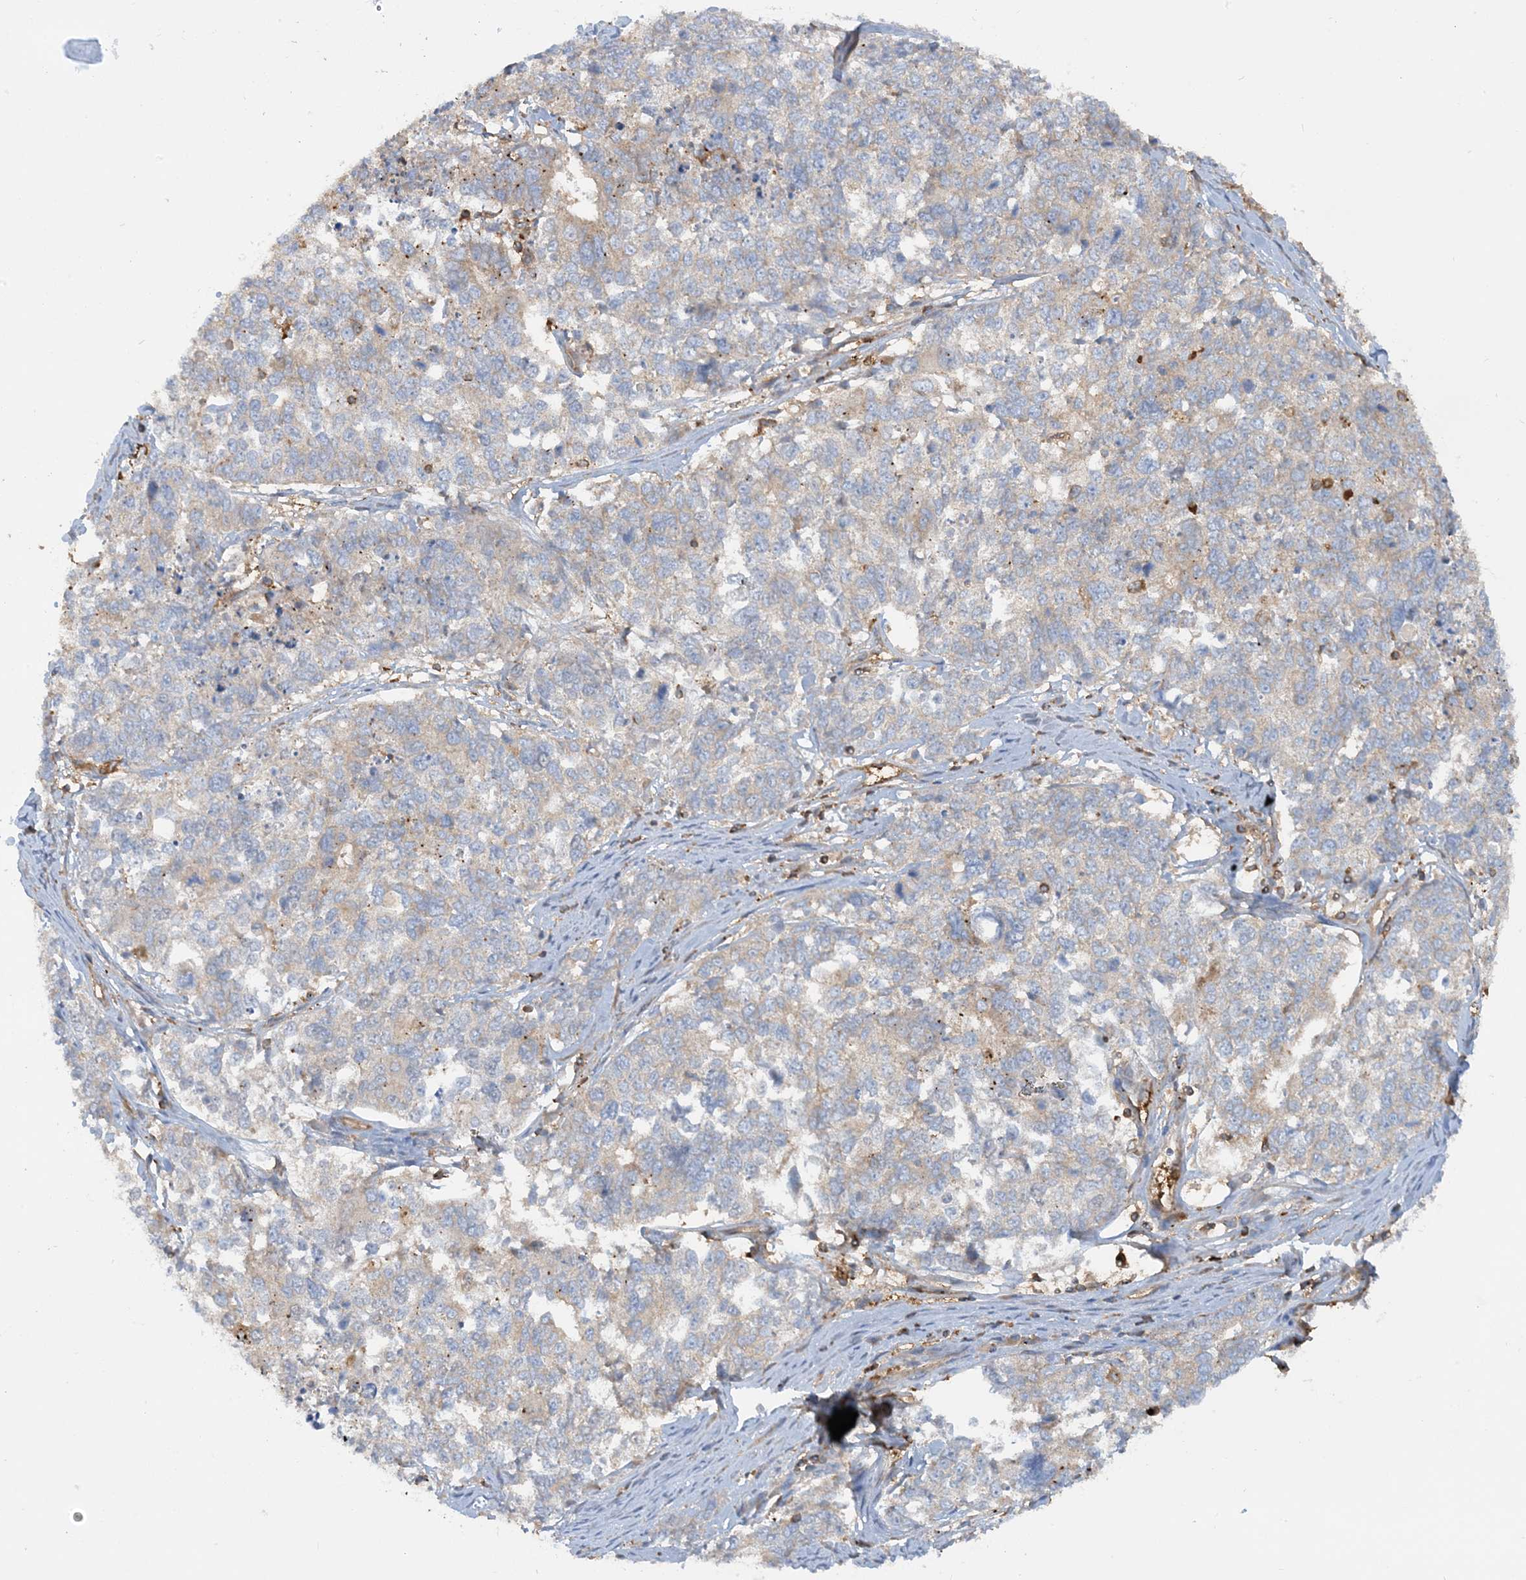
{"staining": {"intensity": "negative", "quantity": "none", "location": "none"}, "tissue": "cervical cancer", "cell_type": "Tumor cells", "image_type": "cancer", "snomed": [{"axis": "morphology", "description": "Squamous cell carcinoma, NOS"}, {"axis": "topography", "description": "Cervix"}], "caption": "High power microscopy image of an IHC image of cervical squamous cell carcinoma, revealing no significant positivity in tumor cells. (Brightfield microscopy of DAB IHC at high magnification).", "gene": "SFMBT2", "patient": {"sex": "female", "age": 63}}